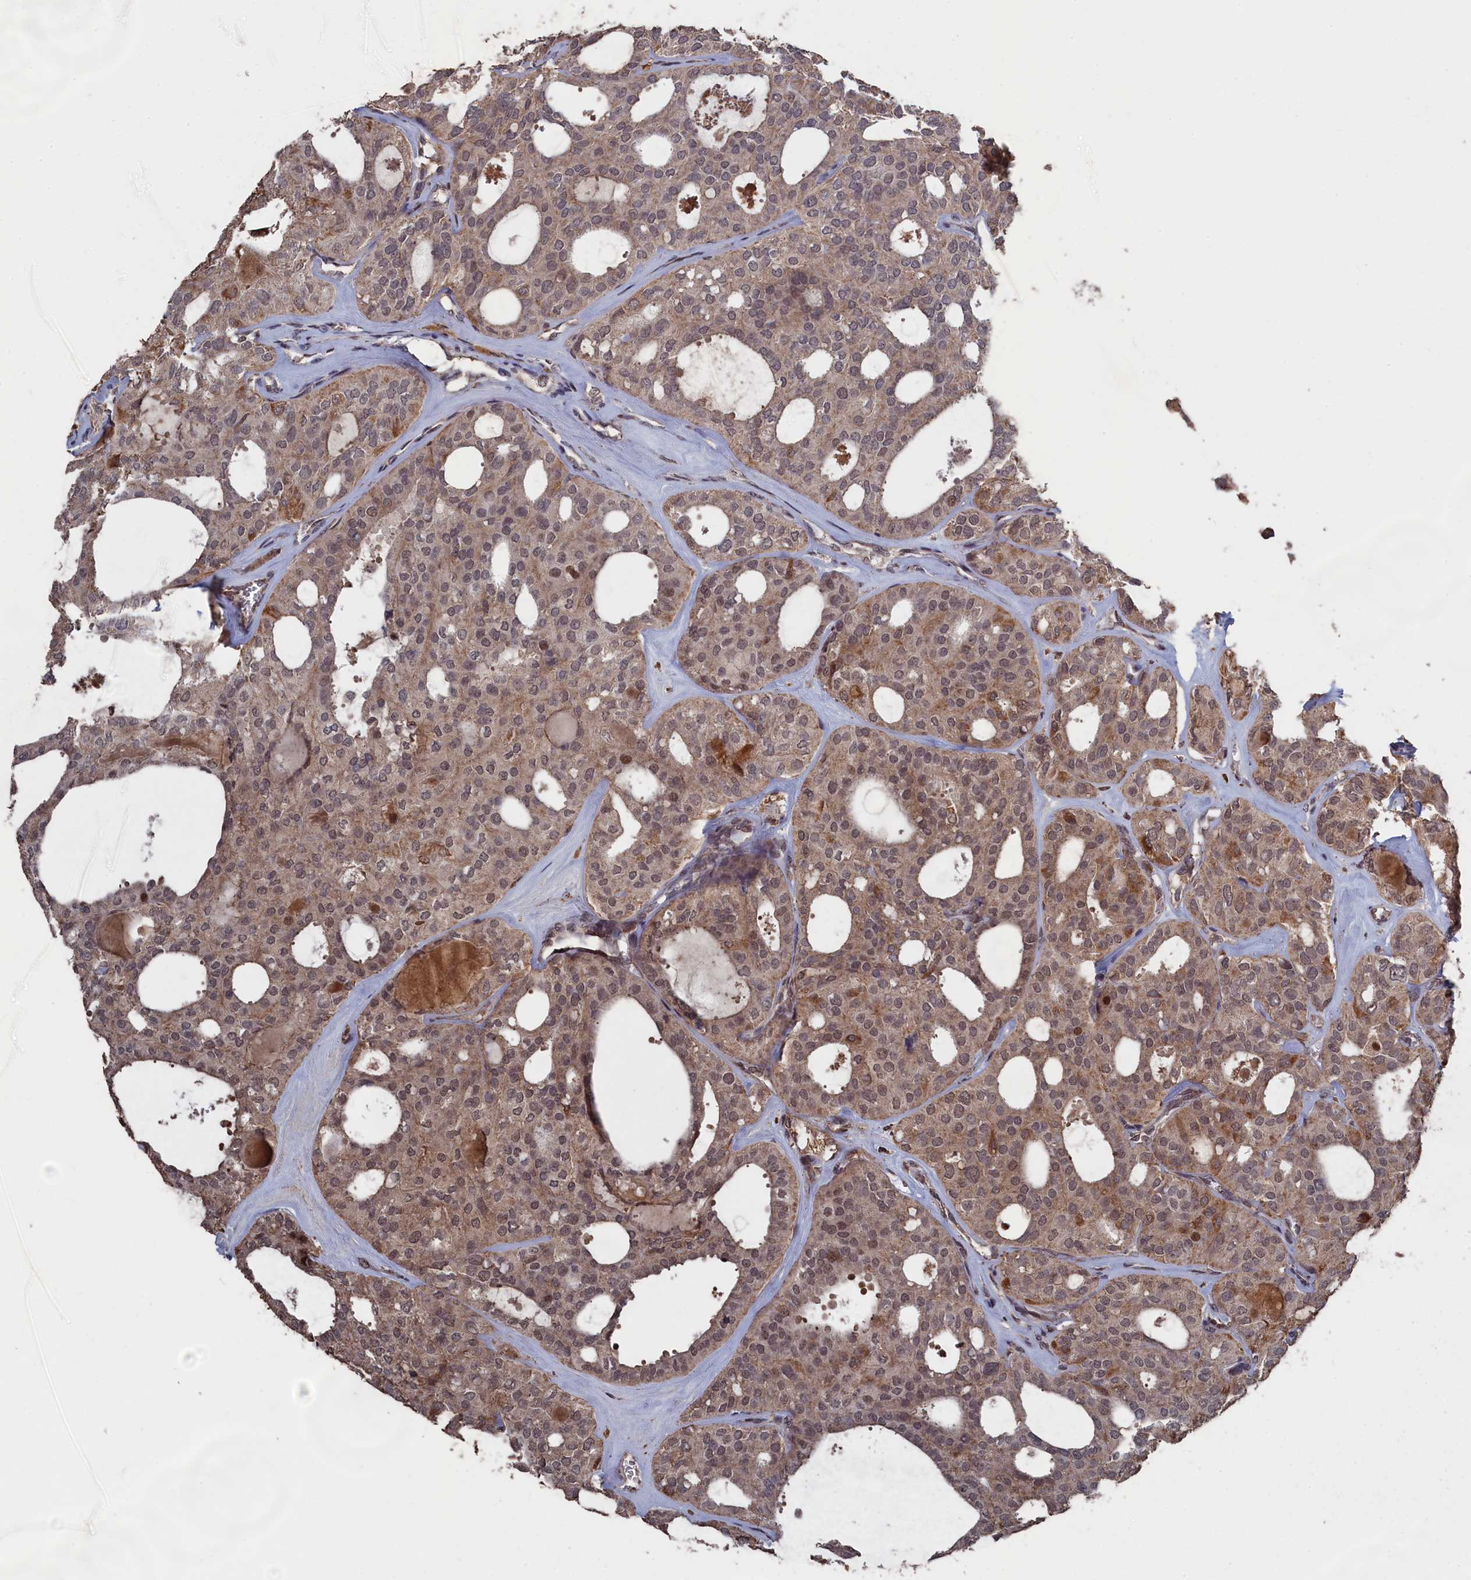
{"staining": {"intensity": "weak", "quantity": ">75%", "location": "cytoplasmic/membranous,nuclear"}, "tissue": "thyroid cancer", "cell_type": "Tumor cells", "image_type": "cancer", "snomed": [{"axis": "morphology", "description": "Follicular adenoma carcinoma, NOS"}, {"axis": "topography", "description": "Thyroid gland"}], "caption": "Immunohistochemical staining of thyroid cancer (follicular adenoma carcinoma) reveals low levels of weak cytoplasmic/membranous and nuclear staining in about >75% of tumor cells.", "gene": "CEACAM21", "patient": {"sex": "male", "age": 75}}